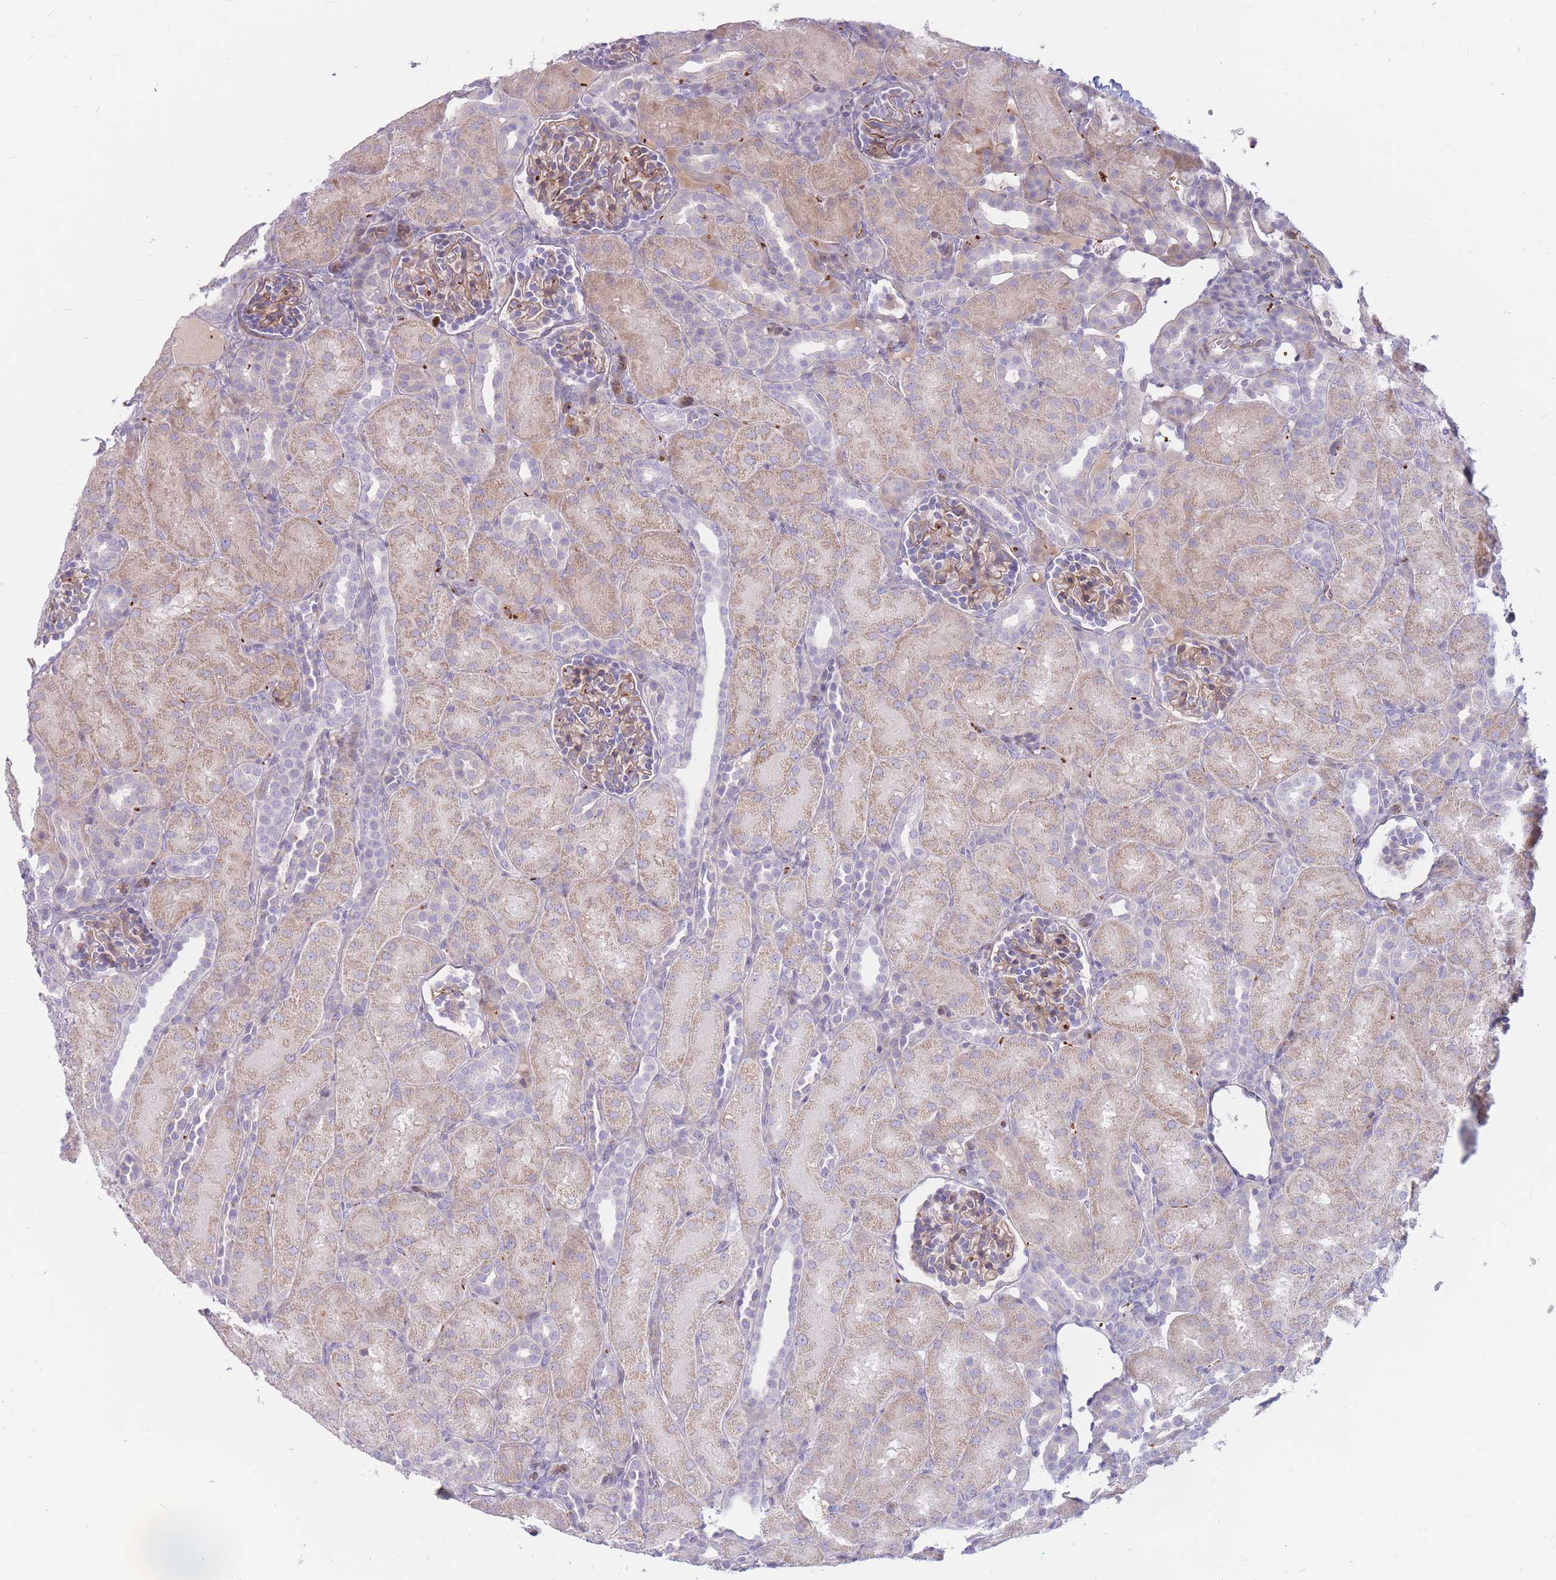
{"staining": {"intensity": "weak", "quantity": "25%-75%", "location": "cytoplasmic/membranous"}, "tissue": "kidney", "cell_type": "Cells in glomeruli", "image_type": "normal", "snomed": [{"axis": "morphology", "description": "Normal tissue, NOS"}, {"axis": "topography", "description": "Kidney"}], "caption": "High-power microscopy captured an immunohistochemistry (IHC) histopathology image of unremarkable kidney, revealing weak cytoplasmic/membranous positivity in about 25%-75% of cells in glomeruli.", "gene": "PTGDR", "patient": {"sex": "male", "age": 1}}